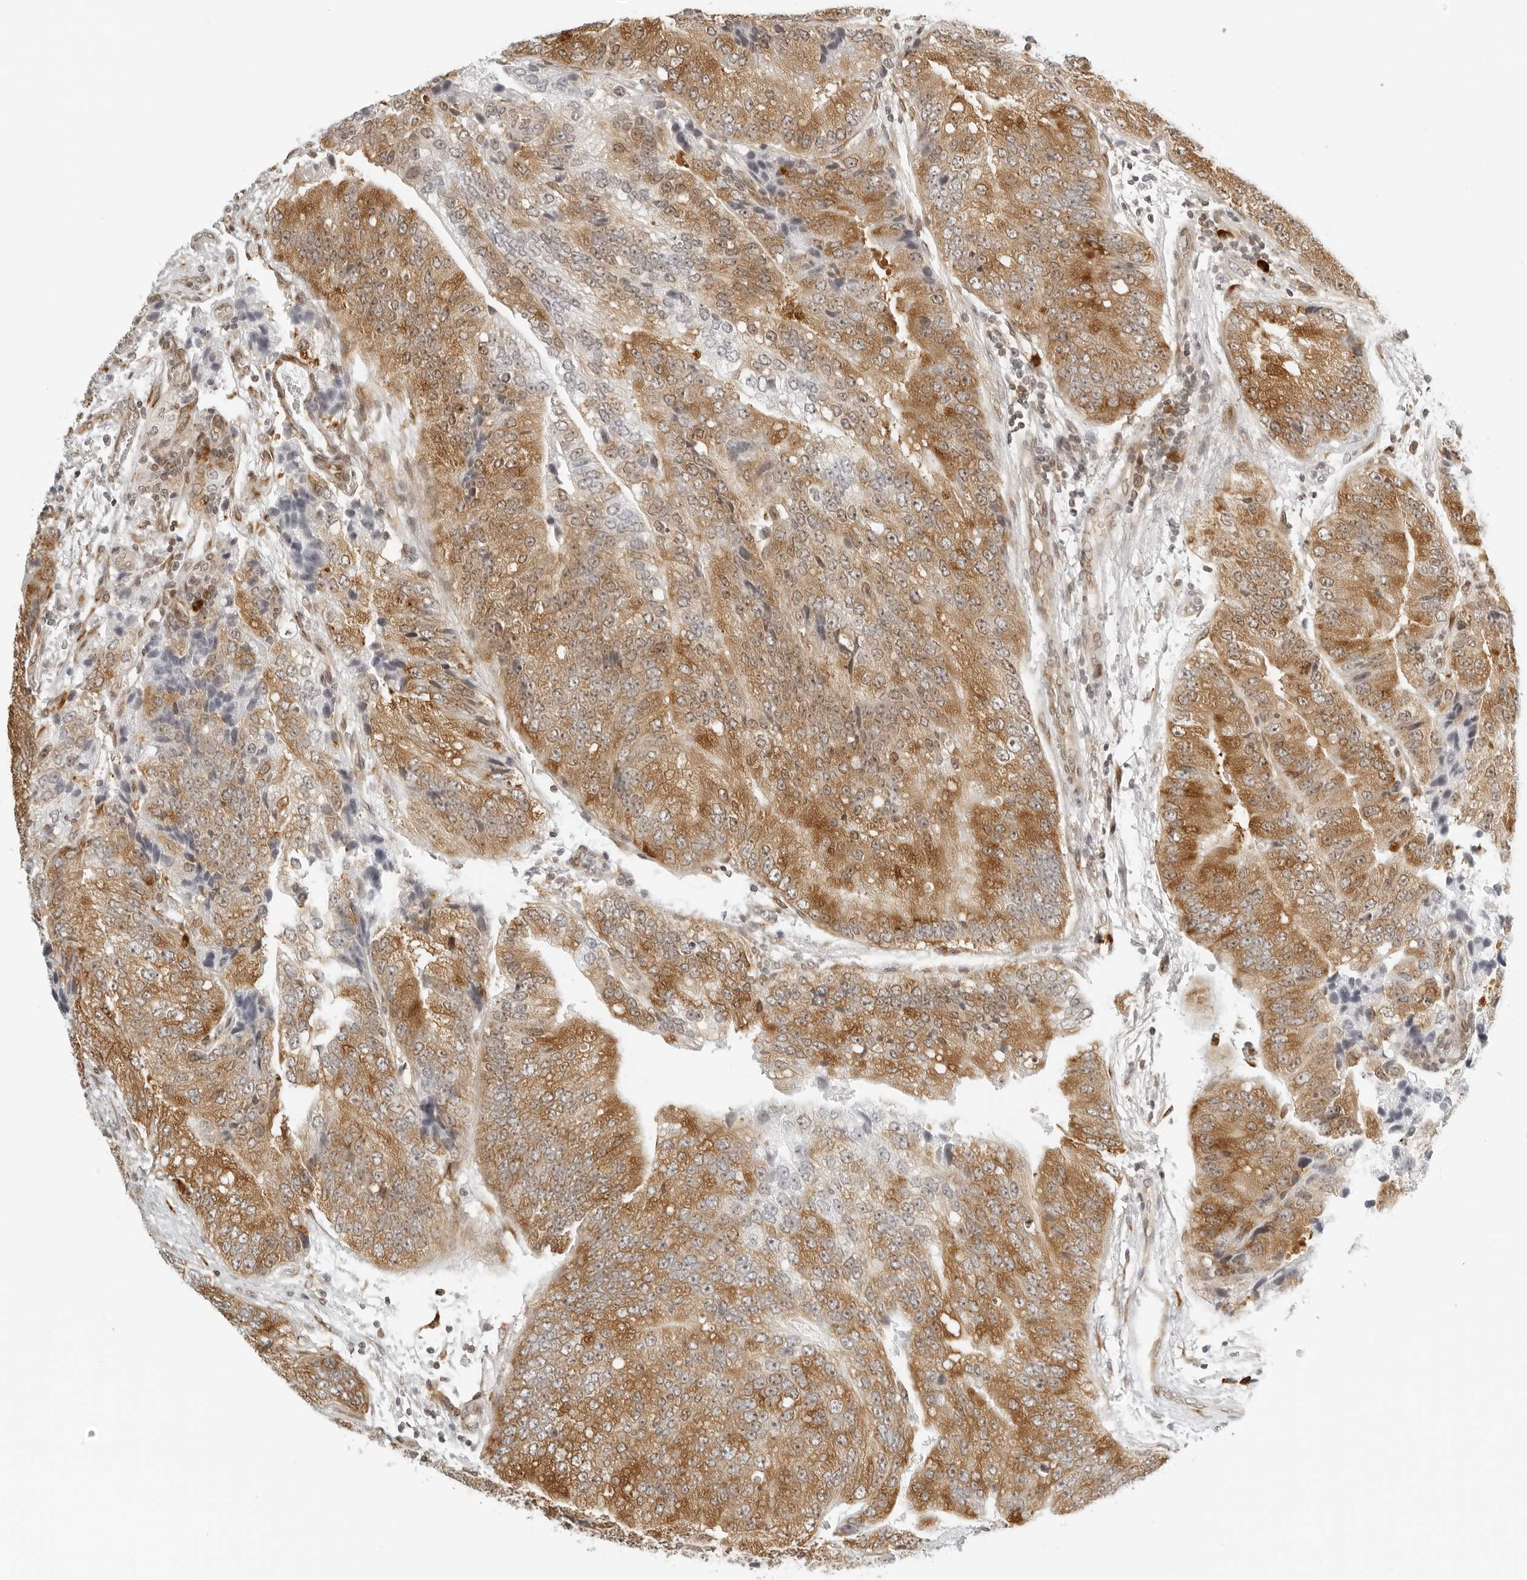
{"staining": {"intensity": "moderate", "quantity": ">75%", "location": "cytoplasmic/membranous"}, "tissue": "prostate cancer", "cell_type": "Tumor cells", "image_type": "cancer", "snomed": [{"axis": "morphology", "description": "Adenocarcinoma, High grade"}, {"axis": "topography", "description": "Prostate"}], "caption": "An image showing moderate cytoplasmic/membranous expression in about >75% of tumor cells in prostate cancer (adenocarcinoma (high-grade)), as visualized by brown immunohistochemical staining.", "gene": "EIF4G1", "patient": {"sex": "male", "age": 70}}